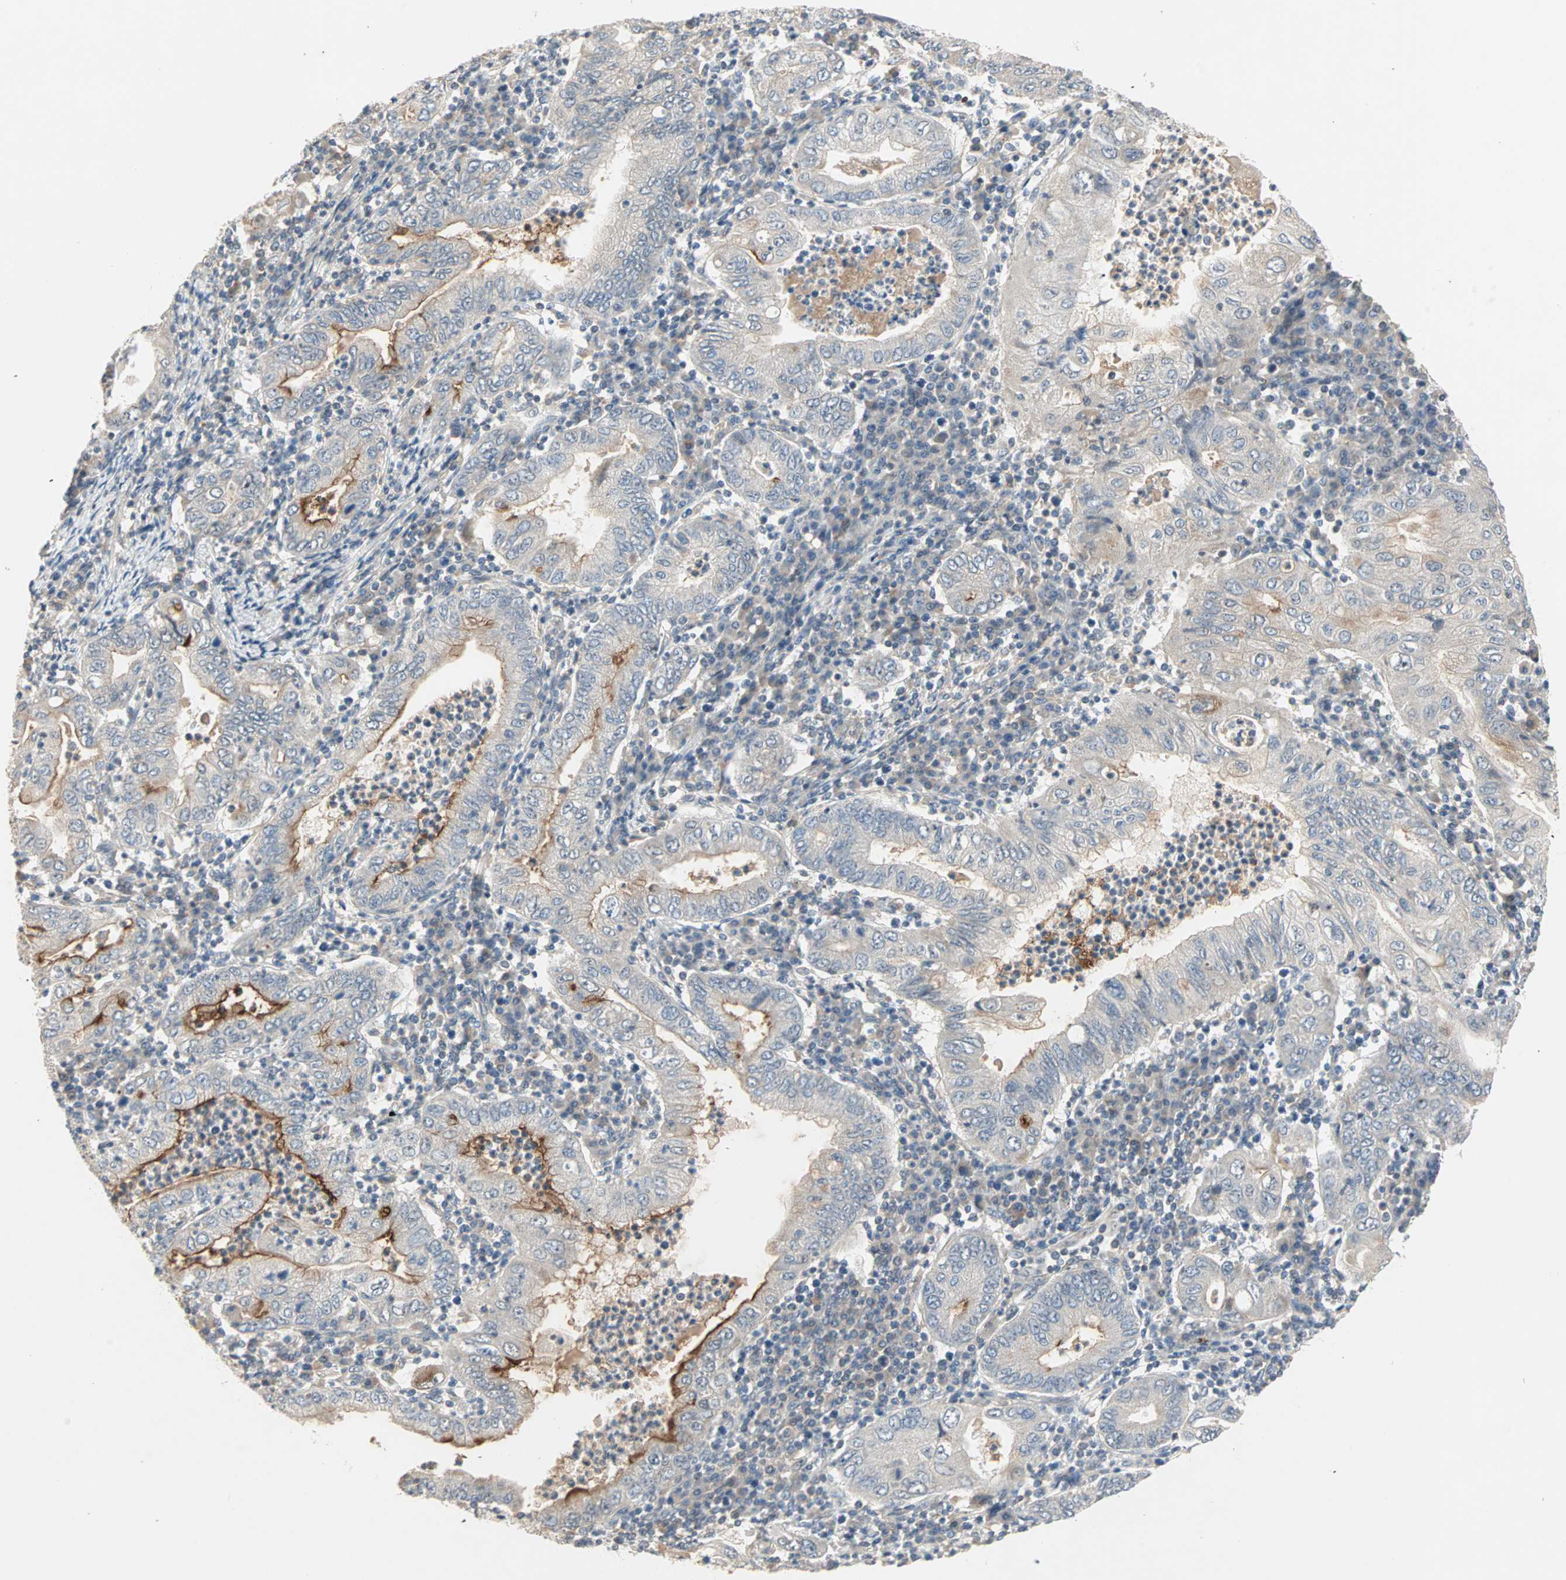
{"staining": {"intensity": "moderate", "quantity": ">75%", "location": "cytoplasmic/membranous"}, "tissue": "stomach cancer", "cell_type": "Tumor cells", "image_type": "cancer", "snomed": [{"axis": "morphology", "description": "Normal tissue, NOS"}, {"axis": "morphology", "description": "Adenocarcinoma, NOS"}, {"axis": "topography", "description": "Esophagus"}, {"axis": "topography", "description": "Stomach, upper"}, {"axis": "topography", "description": "Peripheral nerve tissue"}], "caption": "Human stomach cancer stained with a protein marker shows moderate staining in tumor cells.", "gene": "PROS1", "patient": {"sex": "male", "age": 62}}